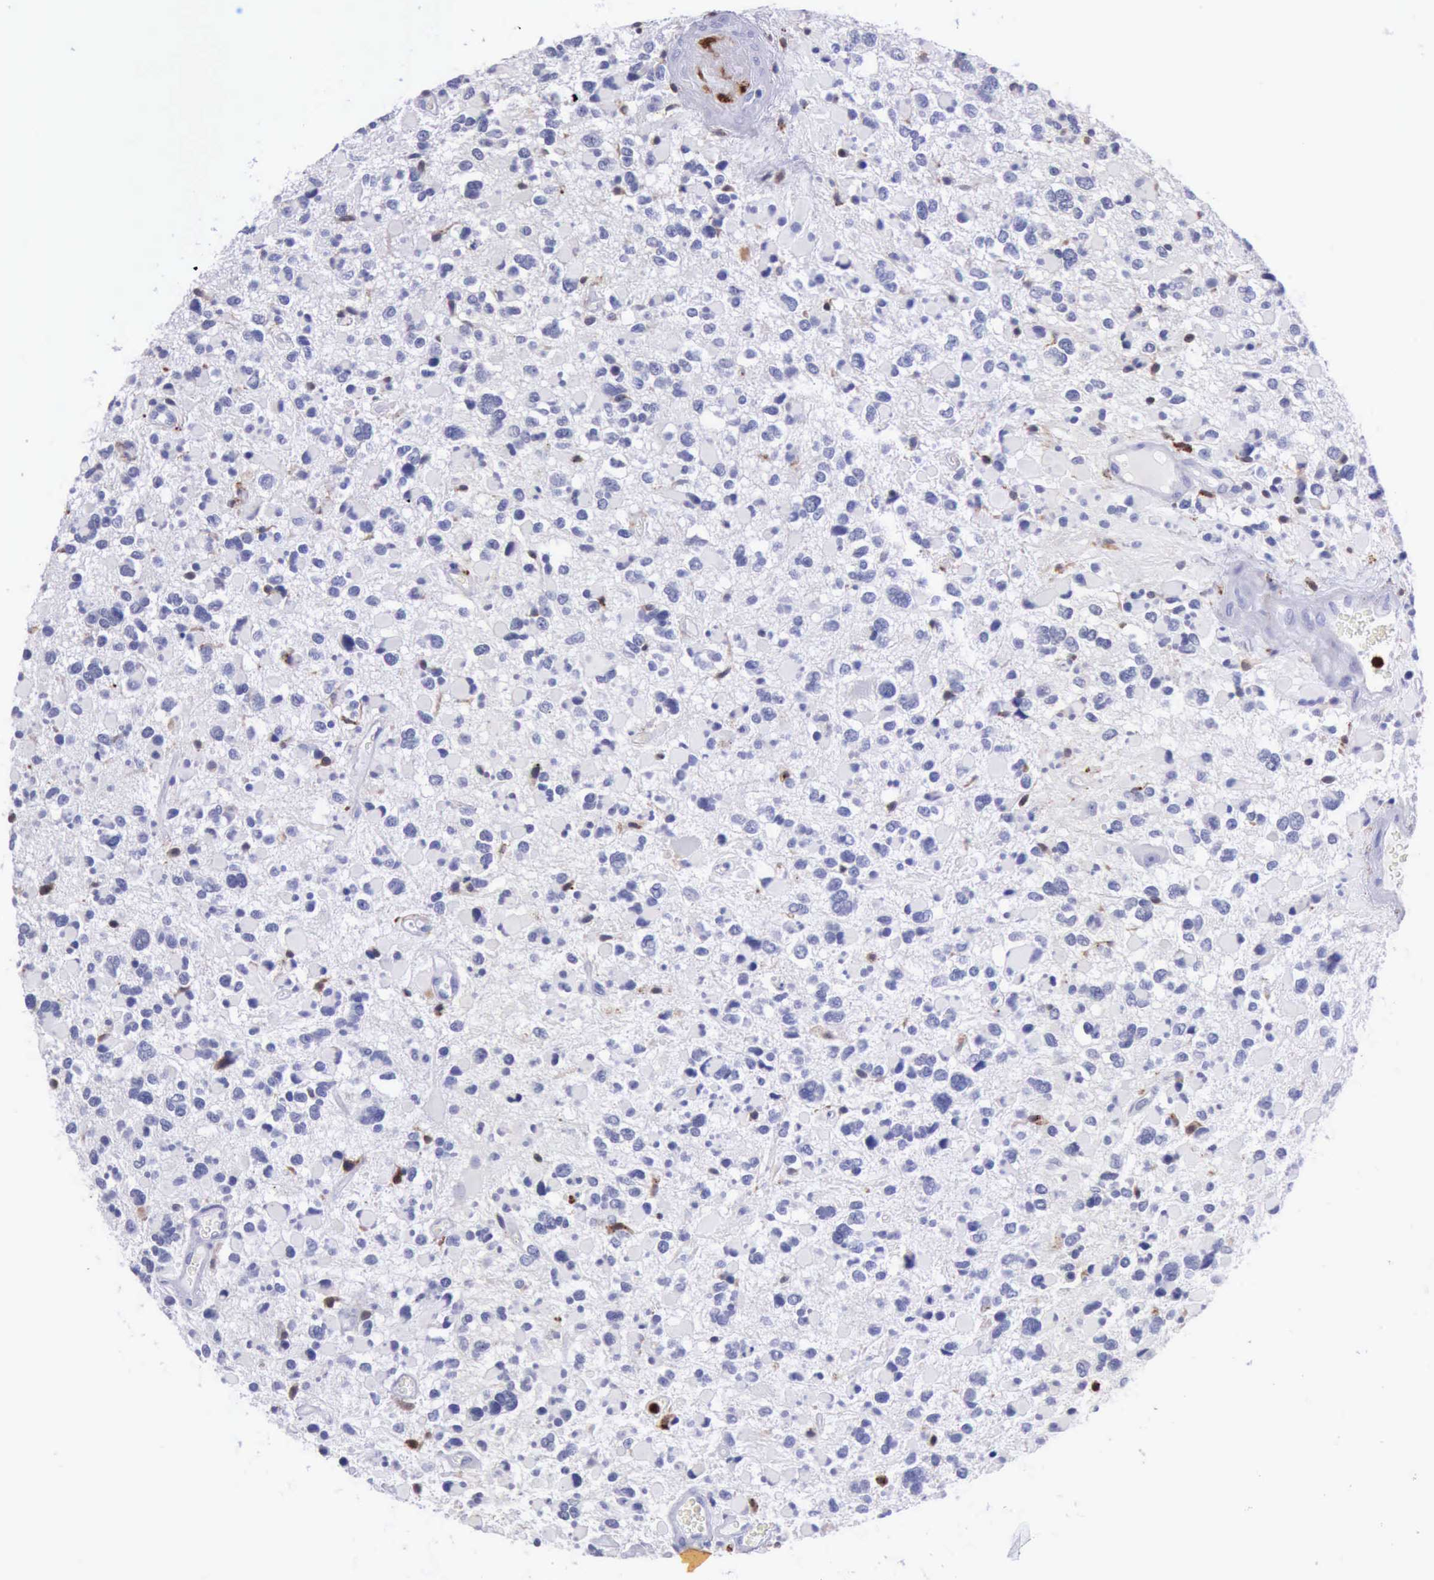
{"staining": {"intensity": "negative", "quantity": "none", "location": "none"}, "tissue": "glioma", "cell_type": "Tumor cells", "image_type": "cancer", "snomed": [{"axis": "morphology", "description": "Glioma, malignant, High grade"}, {"axis": "topography", "description": "Brain"}], "caption": "Glioma was stained to show a protein in brown. There is no significant expression in tumor cells. The staining is performed using DAB (3,3'-diaminobenzidine) brown chromogen with nuclei counter-stained in using hematoxylin.", "gene": "CSTA", "patient": {"sex": "female", "age": 37}}